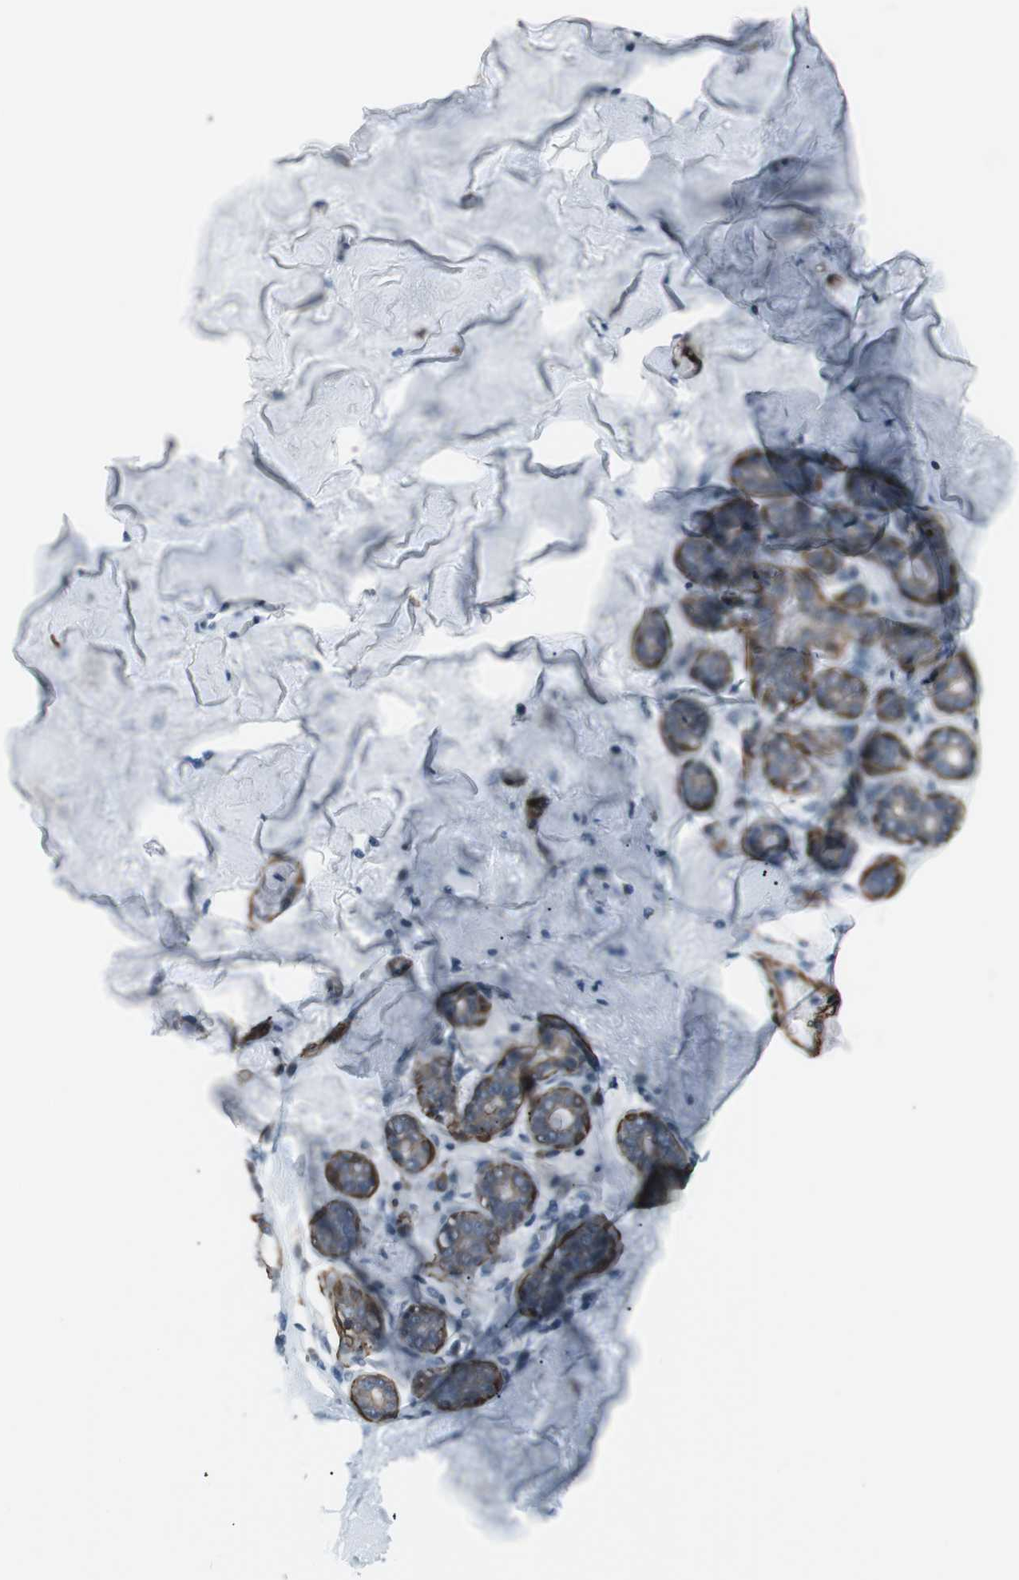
{"staining": {"intensity": "negative", "quantity": "none", "location": "none"}, "tissue": "breast", "cell_type": "Adipocytes", "image_type": "normal", "snomed": [{"axis": "morphology", "description": "Normal tissue, NOS"}, {"axis": "topography", "description": "Breast"}], "caption": "An immunohistochemistry (IHC) histopathology image of normal breast is shown. There is no staining in adipocytes of breast.", "gene": "PDLIM5", "patient": {"sex": "female", "age": 23}}